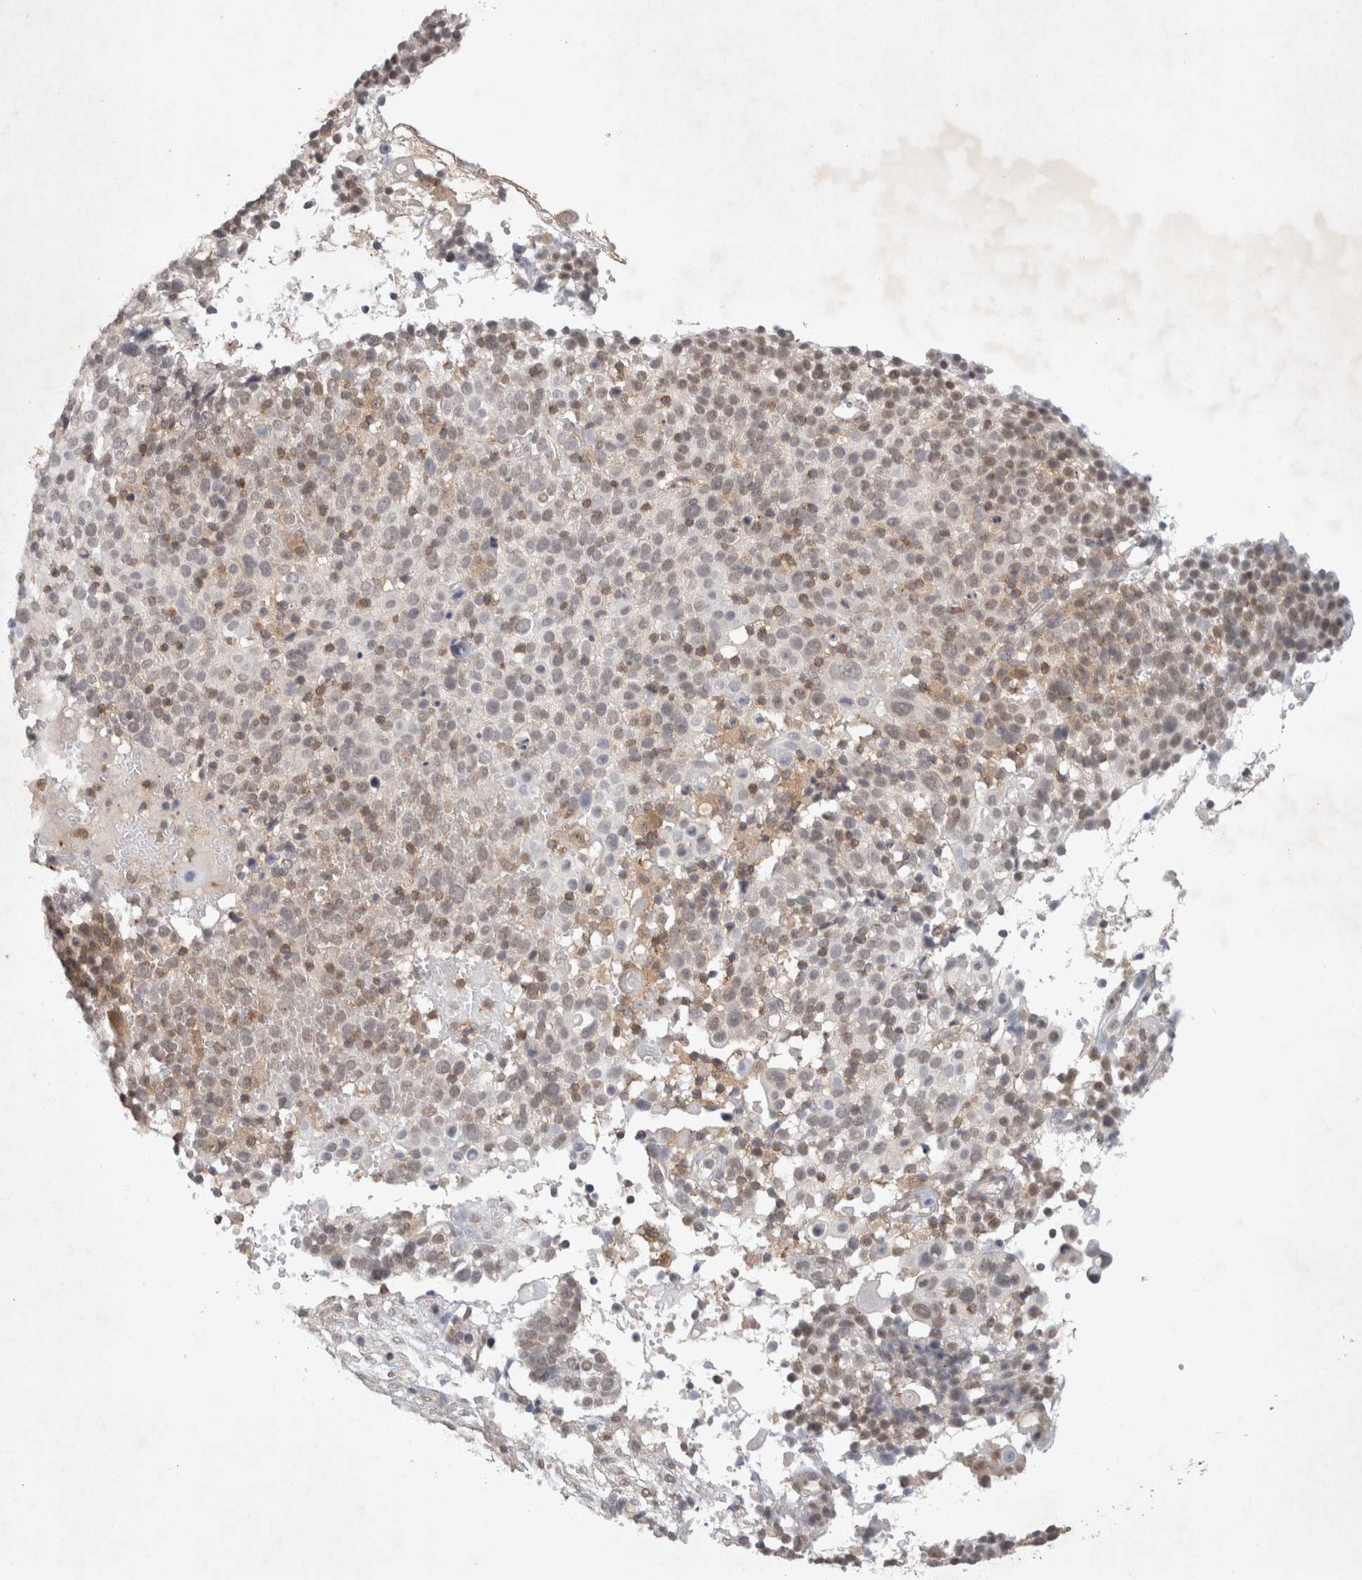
{"staining": {"intensity": "weak", "quantity": "<25%", "location": "nuclear"}, "tissue": "cervical cancer", "cell_type": "Tumor cells", "image_type": "cancer", "snomed": [{"axis": "morphology", "description": "Squamous cell carcinoma, NOS"}, {"axis": "topography", "description": "Cervix"}], "caption": "There is no significant positivity in tumor cells of cervical squamous cell carcinoma.", "gene": "FBXO42", "patient": {"sex": "female", "age": 74}}